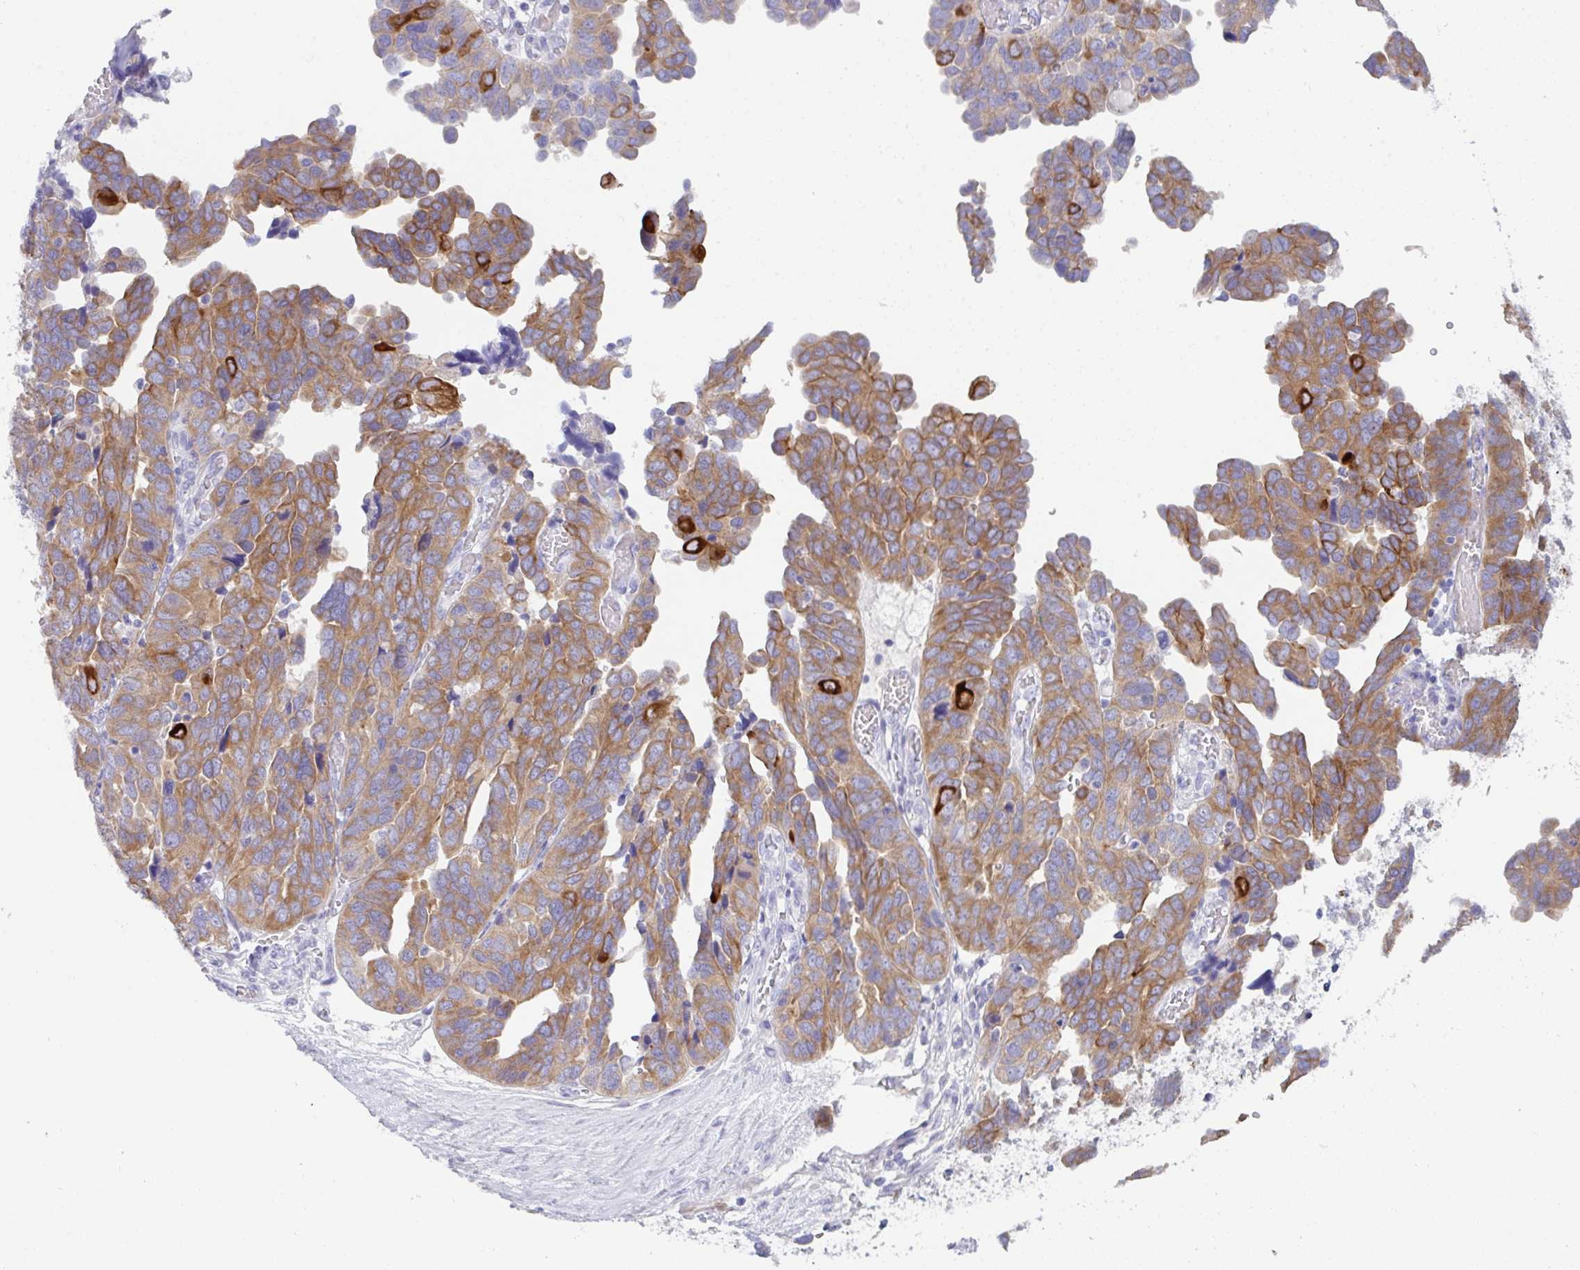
{"staining": {"intensity": "moderate", "quantity": ">75%", "location": "cytoplasmic/membranous"}, "tissue": "ovarian cancer", "cell_type": "Tumor cells", "image_type": "cancer", "snomed": [{"axis": "morphology", "description": "Cystadenocarcinoma, serous, NOS"}, {"axis": "topography", "description": "Ovary"}], "caption": "Immunohistochemistry (IHC) image of ovarian cancer stained for a protein (brown), which displays medium levels of moderate cytoplasmic/membranous staining in approximately >75% of tumor cells.", "gene": "TRAF4", "patient": {"sex": "female", "age": 64}}